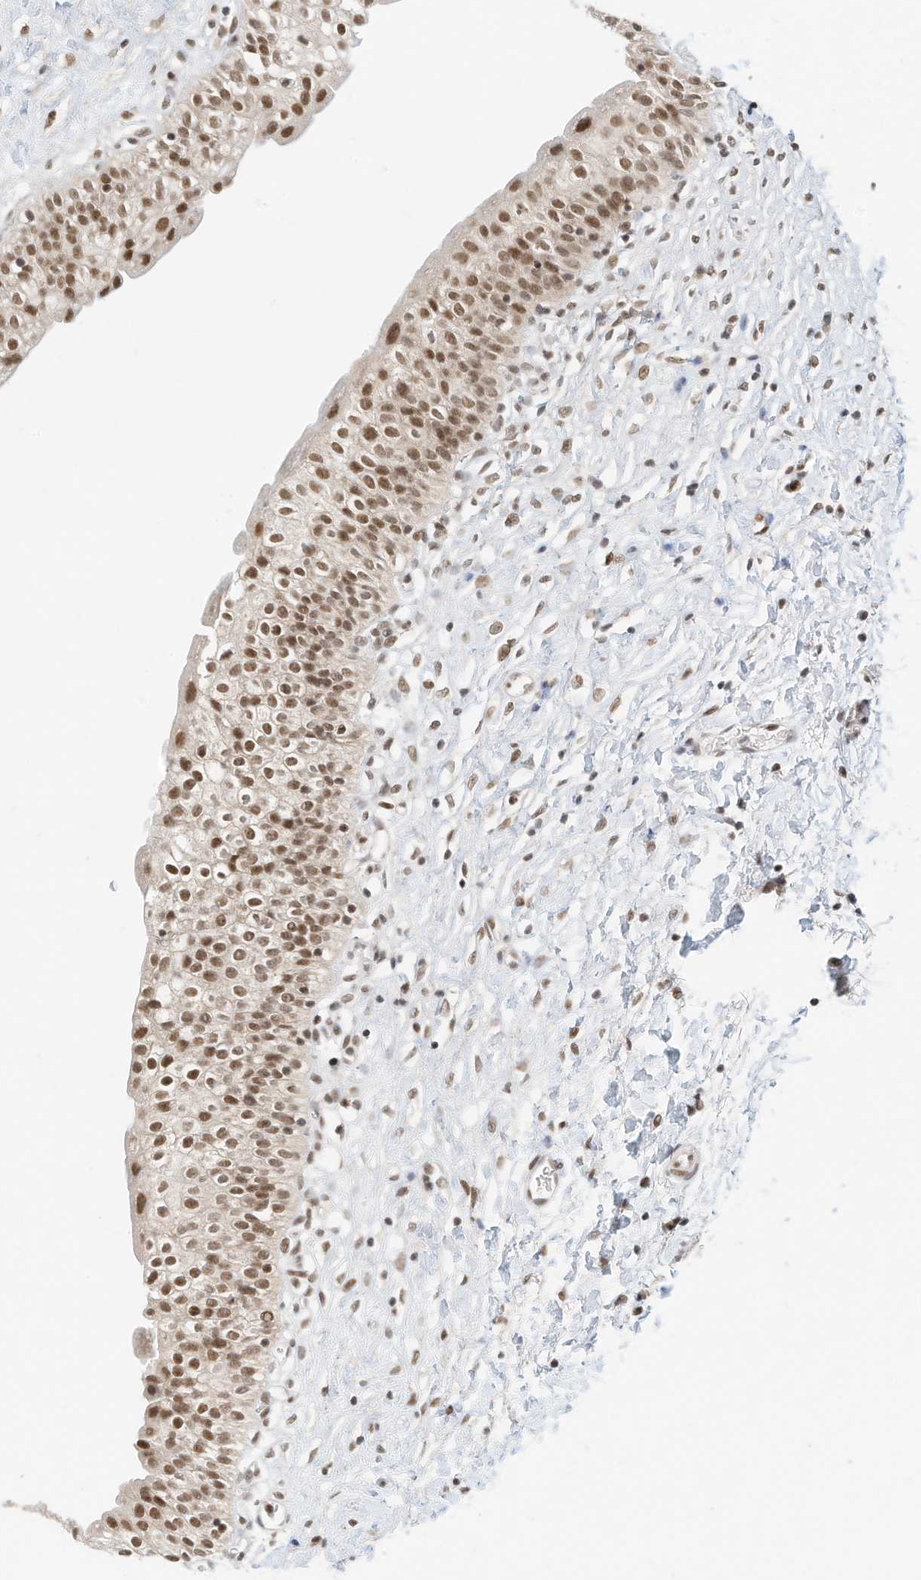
{"staining": {"intensity": "moderate", "quantity": ">75%", "location": "nuclear"}, "tissue": "urinary bladder", "cell_type": "Urothelial cells", "image_type": "normal", "snomed": [{"axis": "morphology", "description": "Normal tissue, NOS"}, {"axis": "topography", "description": "Urinary bladder"}], "caption": "Immunohistochemical staining of benign human urinary bladder reveals medium levels of moderate nuclear staining in about >75% of urothelial cells. (IHC, brightfield microscopy, high magnification).", "gene": "OGT", "patient": {"sex": "male", "age": 51}}